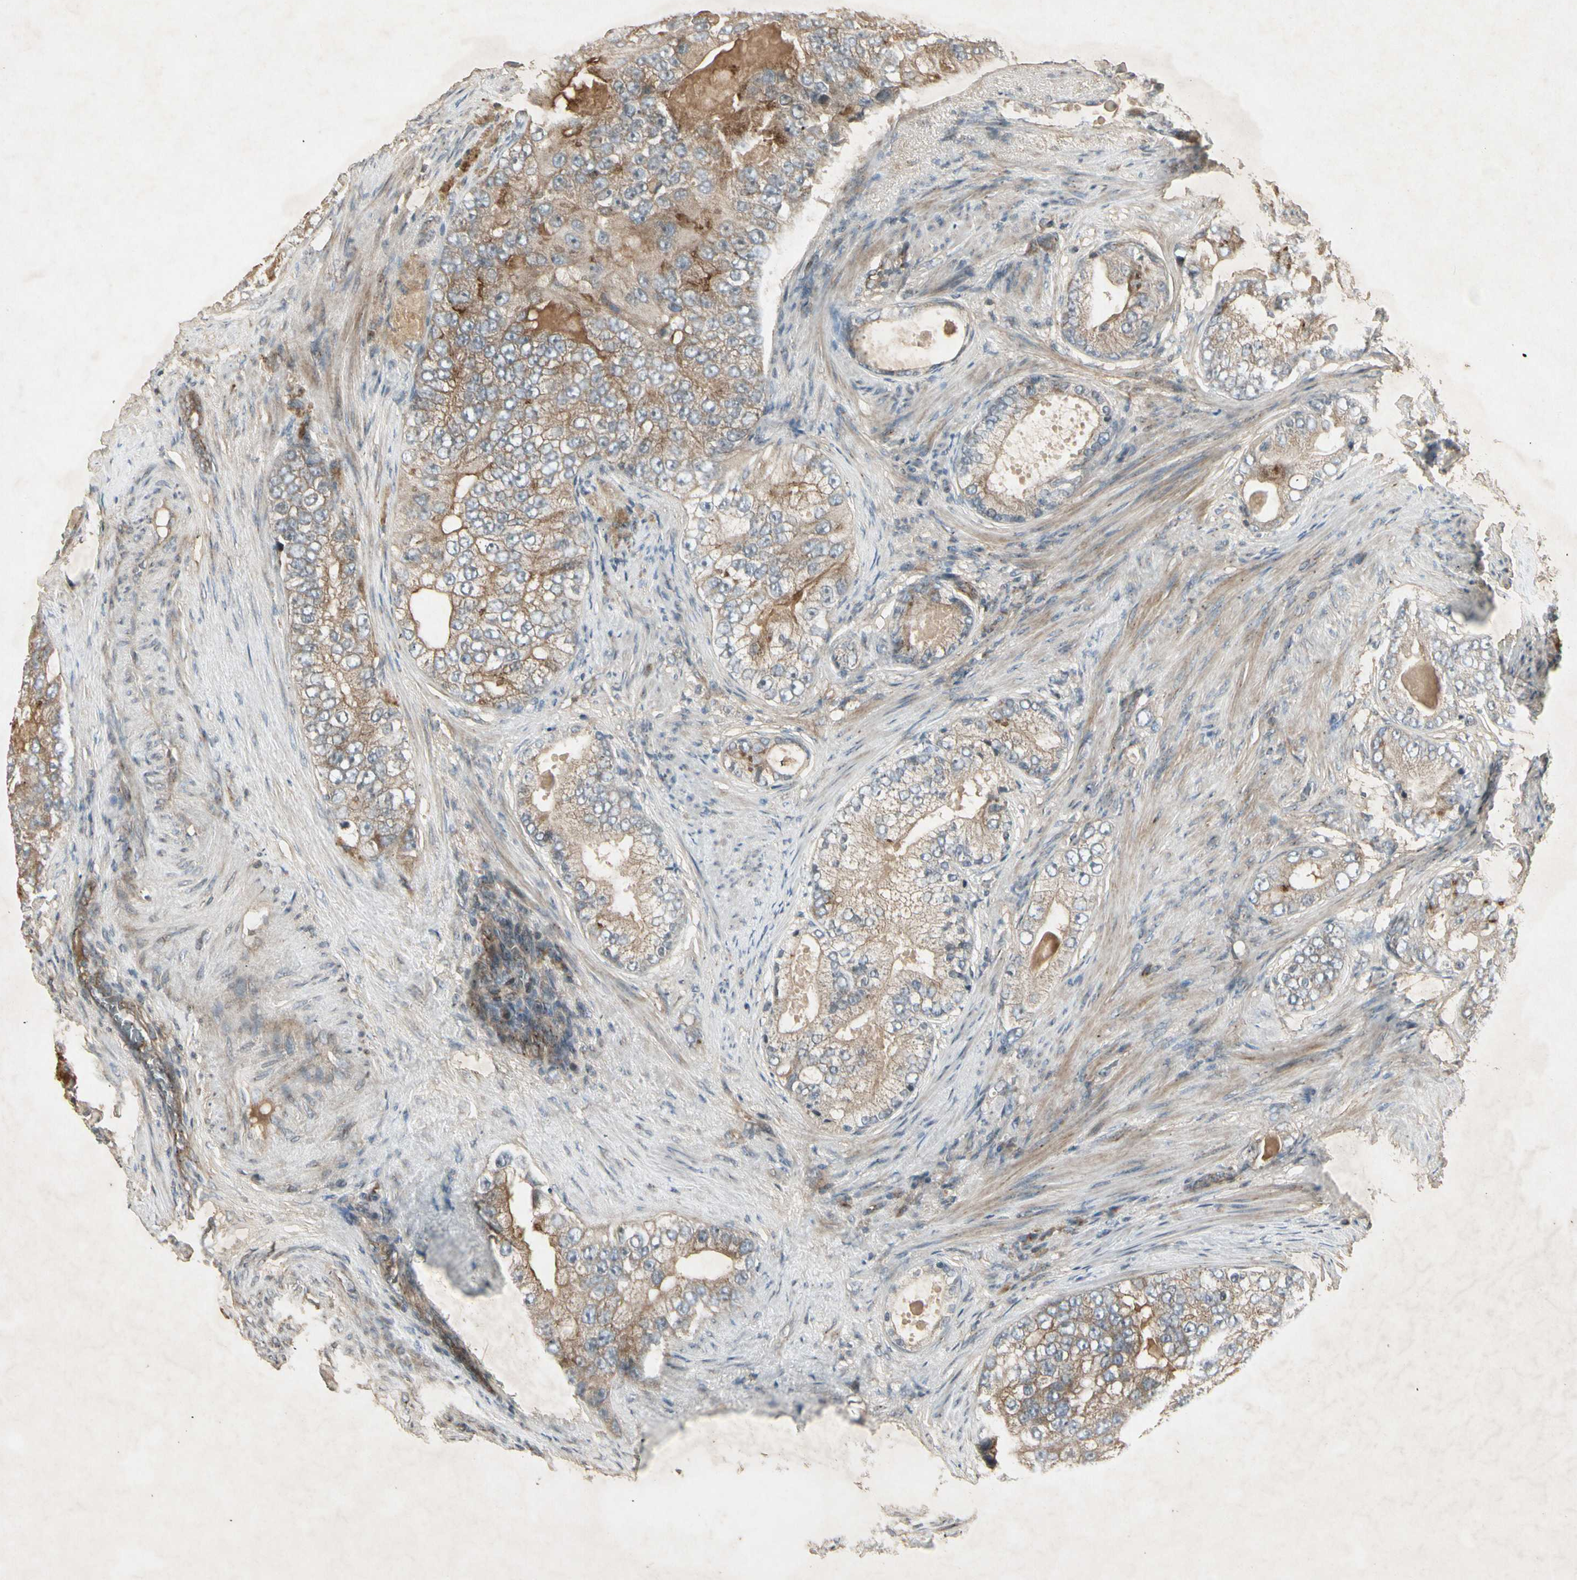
{"staining": {"intensity": "weak", "quantity": ">75%", "location": "cytoplasmic/membranous"}, "tissue": "prostate cancer", "cell_type": "Tumor cells", "image_type": "cancer", "snomed": [{"axis": "morphology", "description": "Adenocarcinoma, High grade"}, {"axis": "topography", "description": "Prostate"}], "caption": "Adenocarcinoma (high-grade) (prostate) stained for a protein shows weak cytoplasmic/membranous positivity in tumor cells.", "gene": "TEK", "patient": {"sex": "male", "age": 66}}